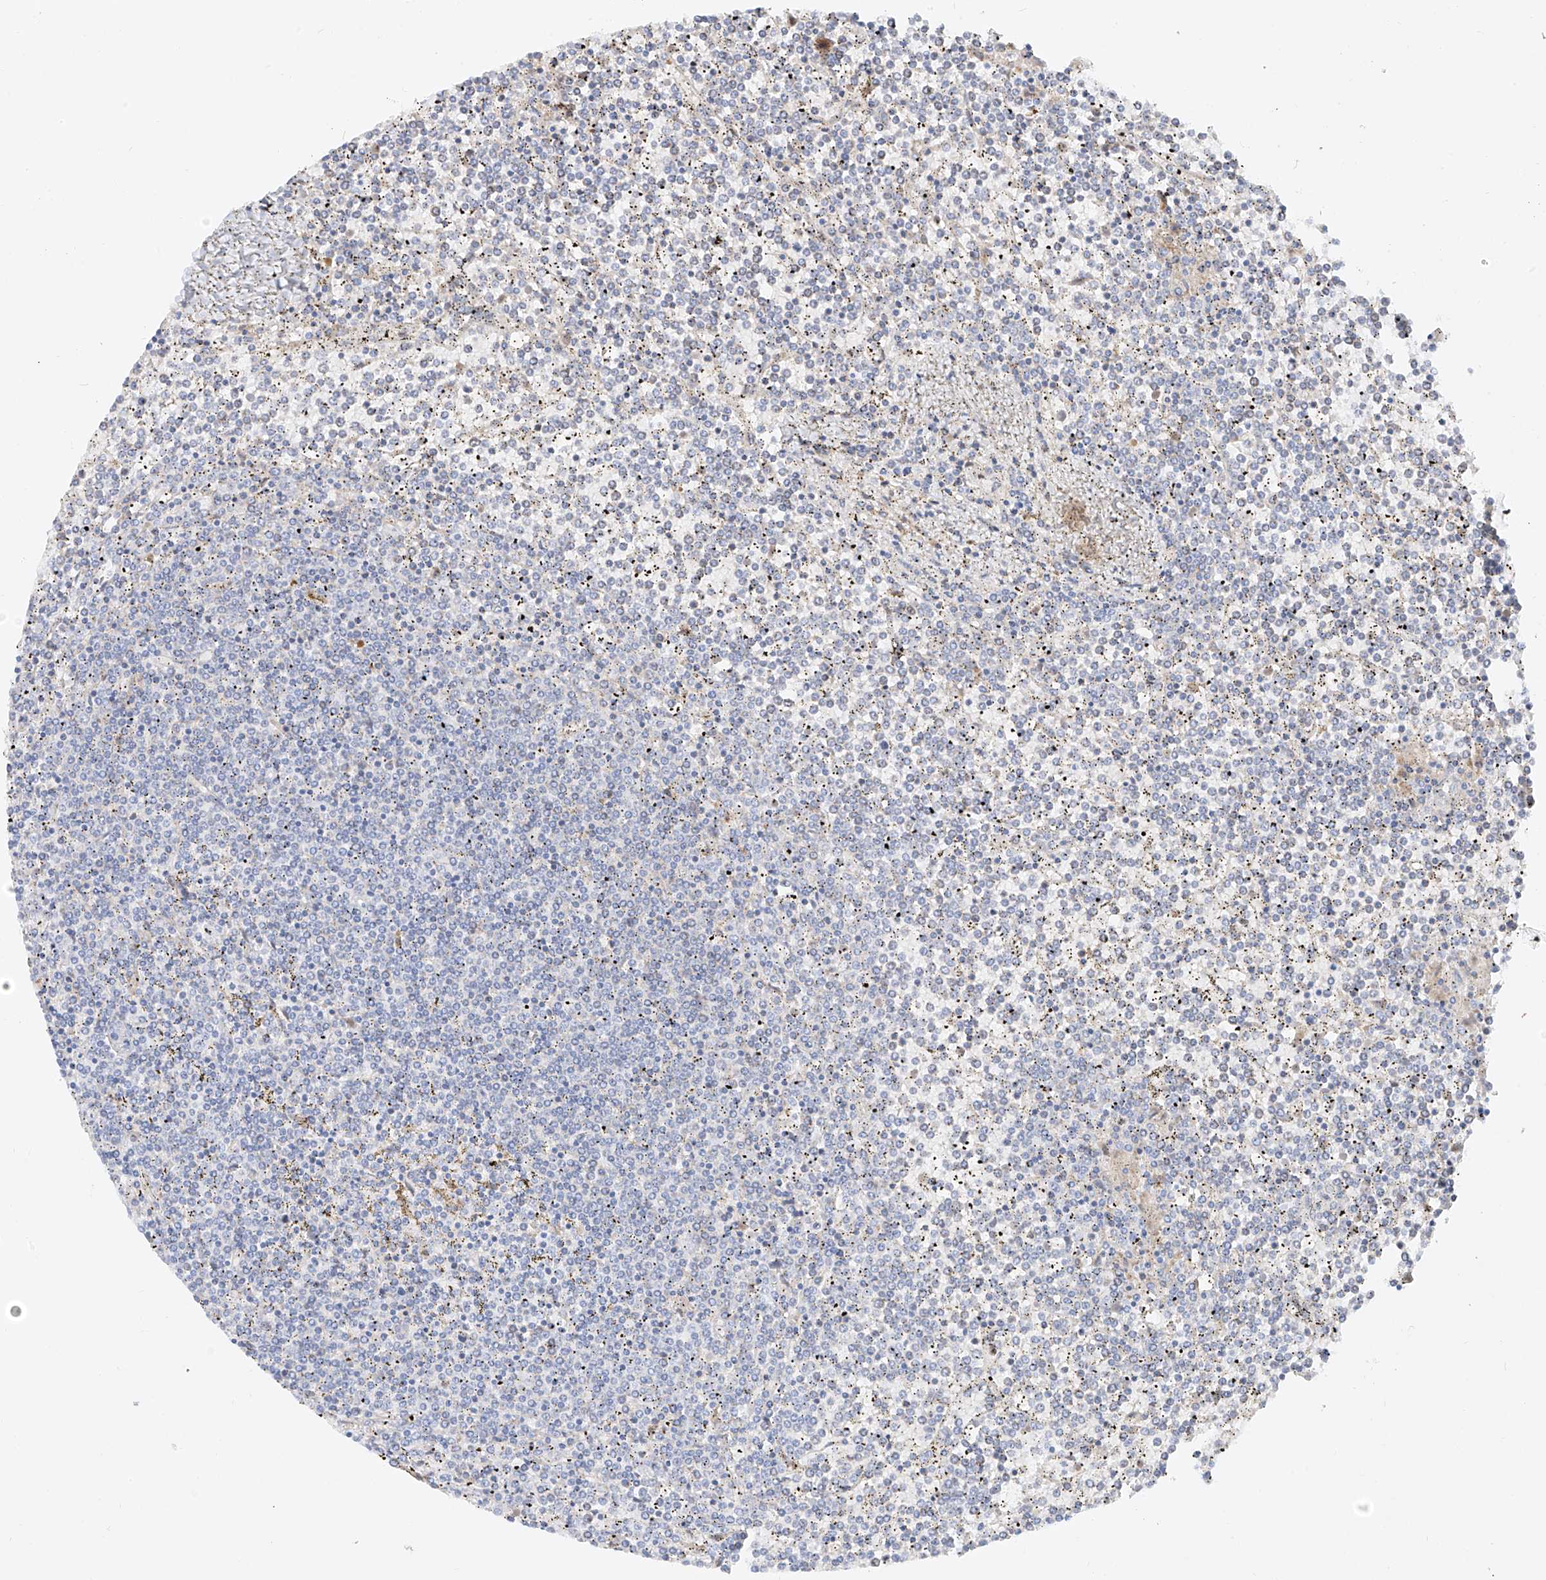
{"staining": {"intensity": "negative", "quantity": "none", "location": "none"}, "tissue": "lymphoma", "cell_type": "Tumor cells", "image_type": "cancer", "snomed": [{"axis": "morphology", "description": "Malignant lymphoma, non-Hodgkin's type, Low grade"}, {"axis": "topography", "description": "Spleen"}], "caption": "This is an immunohistochemistry micrograph of lymphoma. There is no expression in tumor cells.", "gene": "SNU13", "patient": {"sex": "female", "age": 19}}